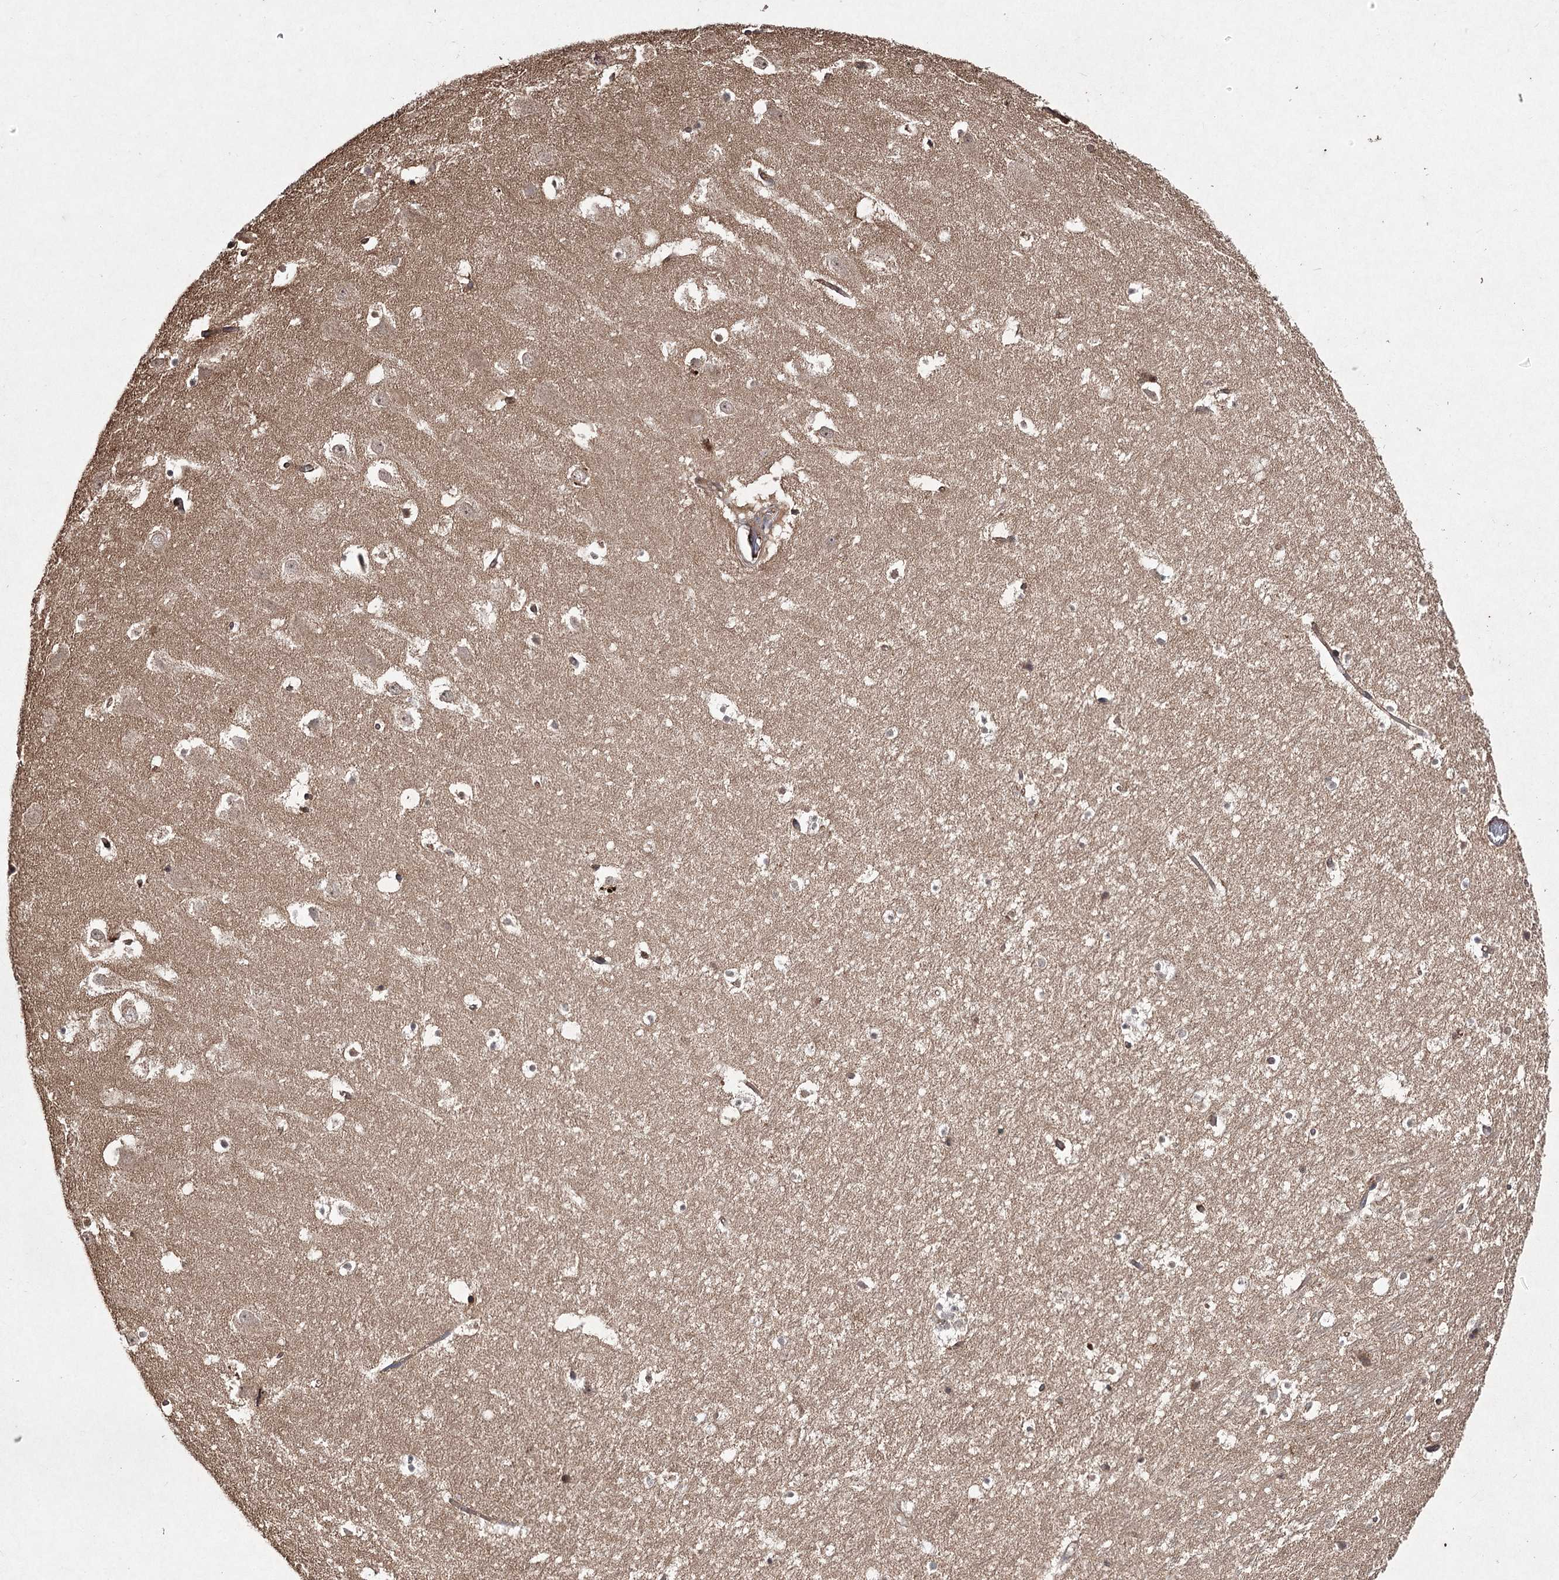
{"staining": {"intensity": "negative", "quantity": "none", "location": "none"}, "tissue": "hippocampus", "cell_type": "Glial cells", "image_type": "normal", "snomed": [{"axis": "morphology", "description": "Normal tissue, NOS"}, {"axis": "topography", "description": "Hippocampus"}], "caption": "Glial cells are negative for brown protein staining in unremarkable hippocampus.", "gene": "FANCL", "patient": {"sex": "female", "age": 52}}